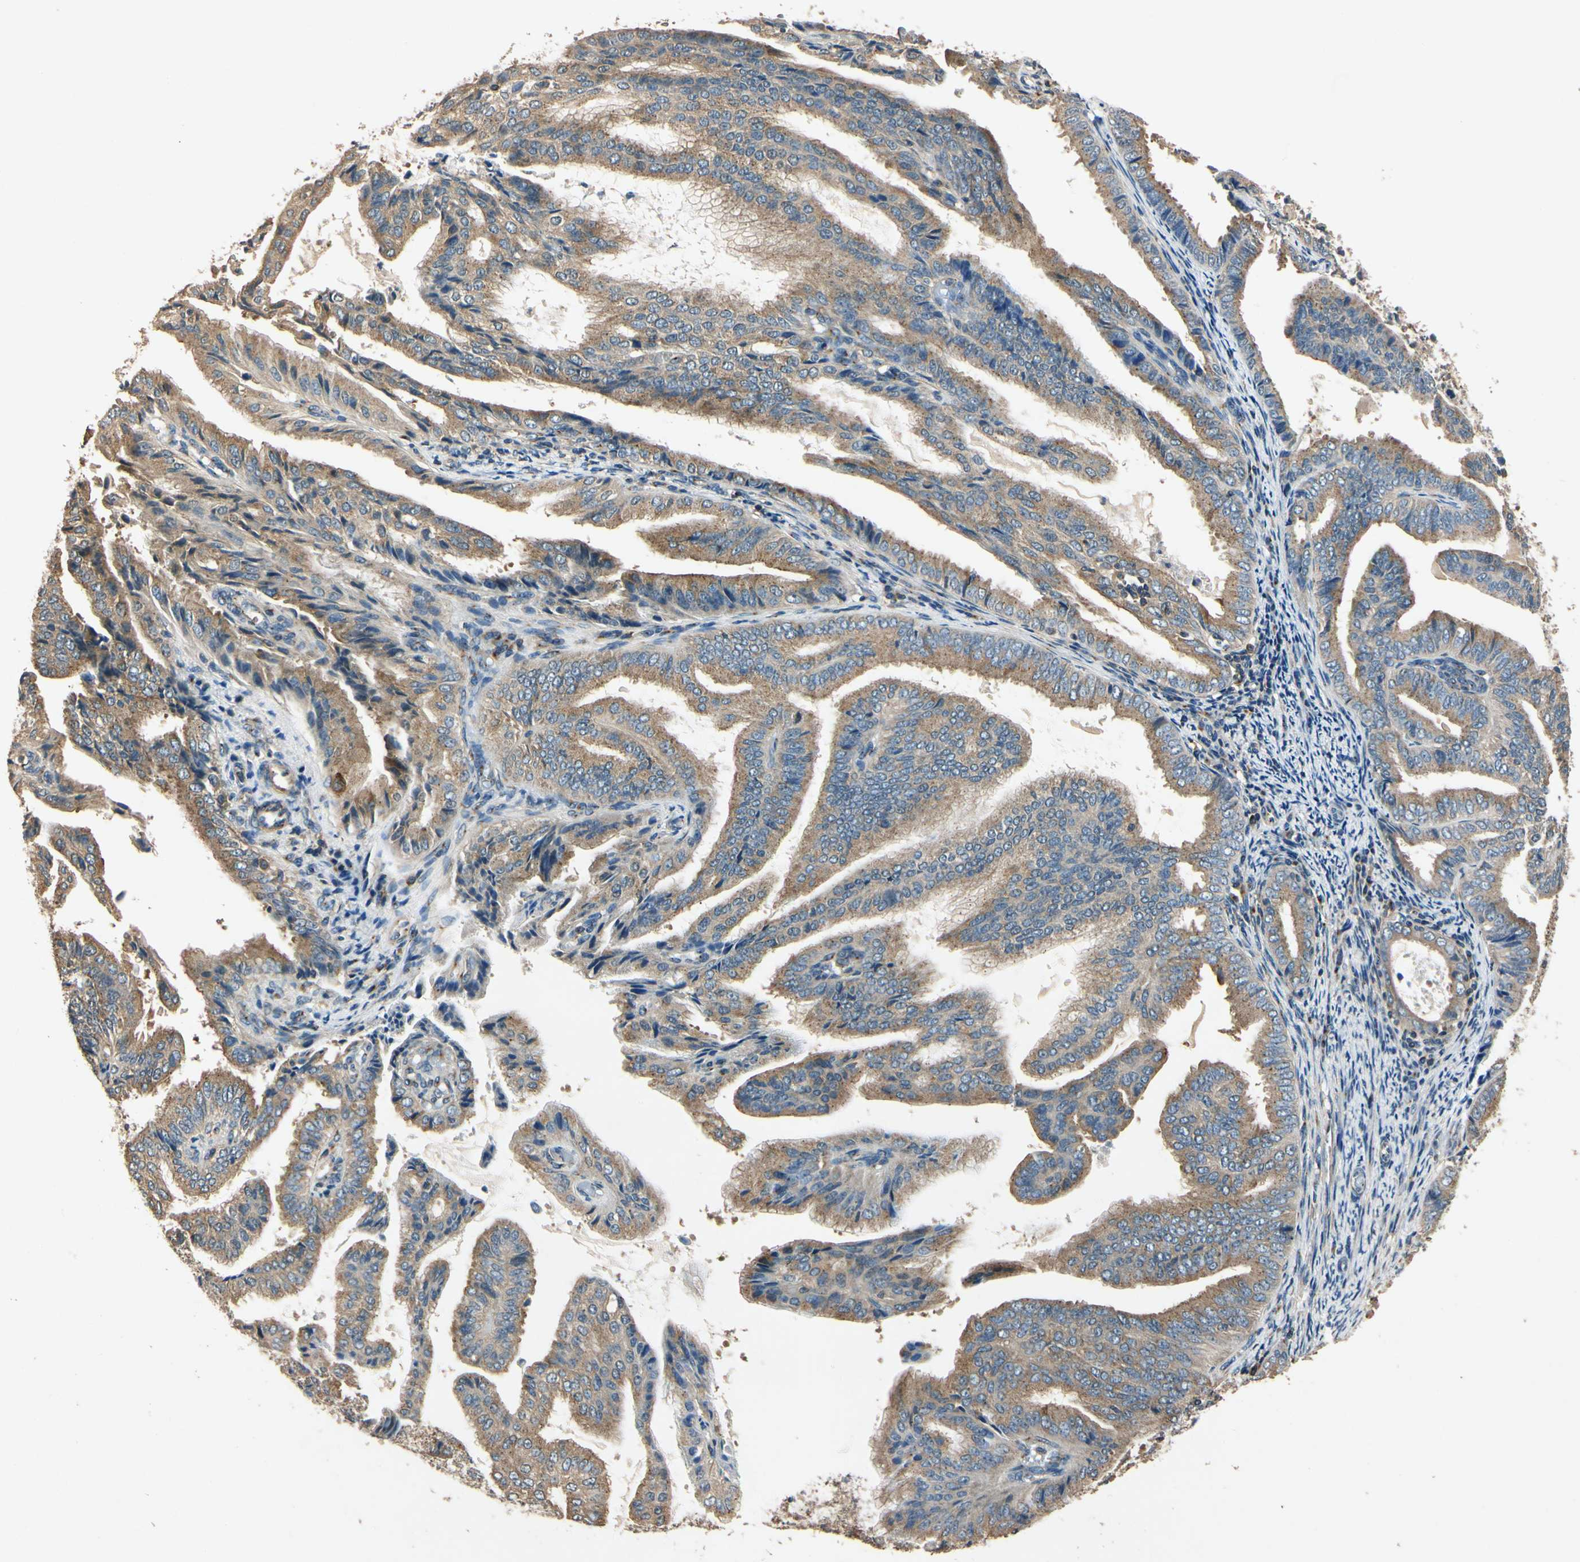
{"staining": {"intensity": "moderate", "quantity": ">75%", "location": "cytoplasmic/membranous"}, "tissue": "endometrial cancer", "cell_type": "Tumor cells", "image_type": "cancer", "snomed": [{"axis": "morphology", "description": "Adenocarcinoma, NOS"}, {"axis": "topography", "description": "Endometrium"}], "caption": "Human endometrial cancer stained for a protein (brown) shows moderate cytoplasmic/membranous positive expression in approximately >75% of tumor cells.", "gene": "AKAP9", "patient": {"sex": "female", "age": 58}}